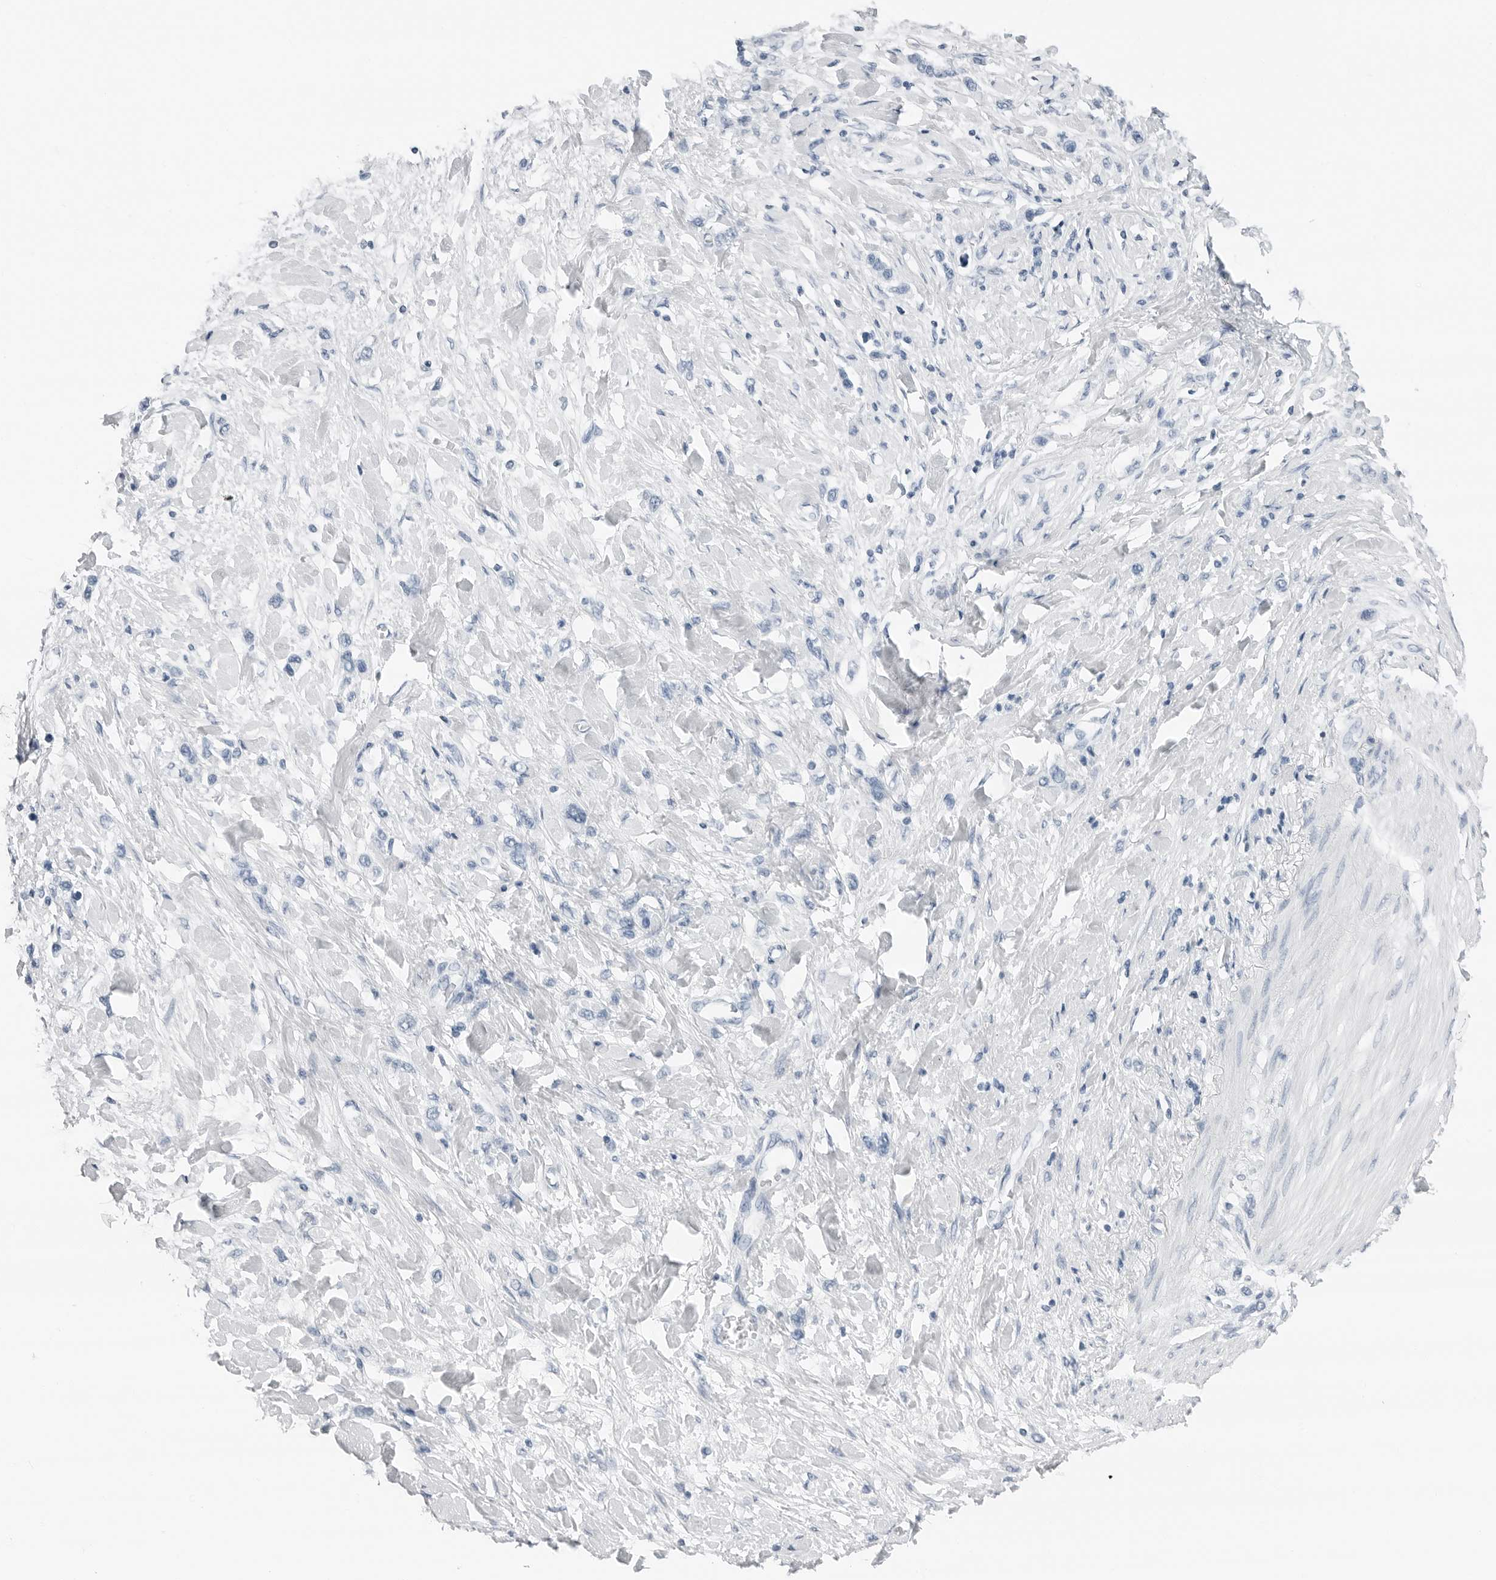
{"staining": {"intensity": "negative", "quantity": "none", "location": "none"}, "tissue": "stomach cancer", "cell_type": "Tumor cells", "image_type": "cancer", "snomed": [{"axis": "morphology", "description": "Adenocarcinoma, NOS"}, {"axis": "topography", "description": "Stomach"}], "caption": "Immunohistochemistry image of stomach adenocarcinoma stained for a protein (brown), which exhibits no positivity in tumor cells.", "gene": "SLPI", "patient": {"sex": "female", "age": 65}}